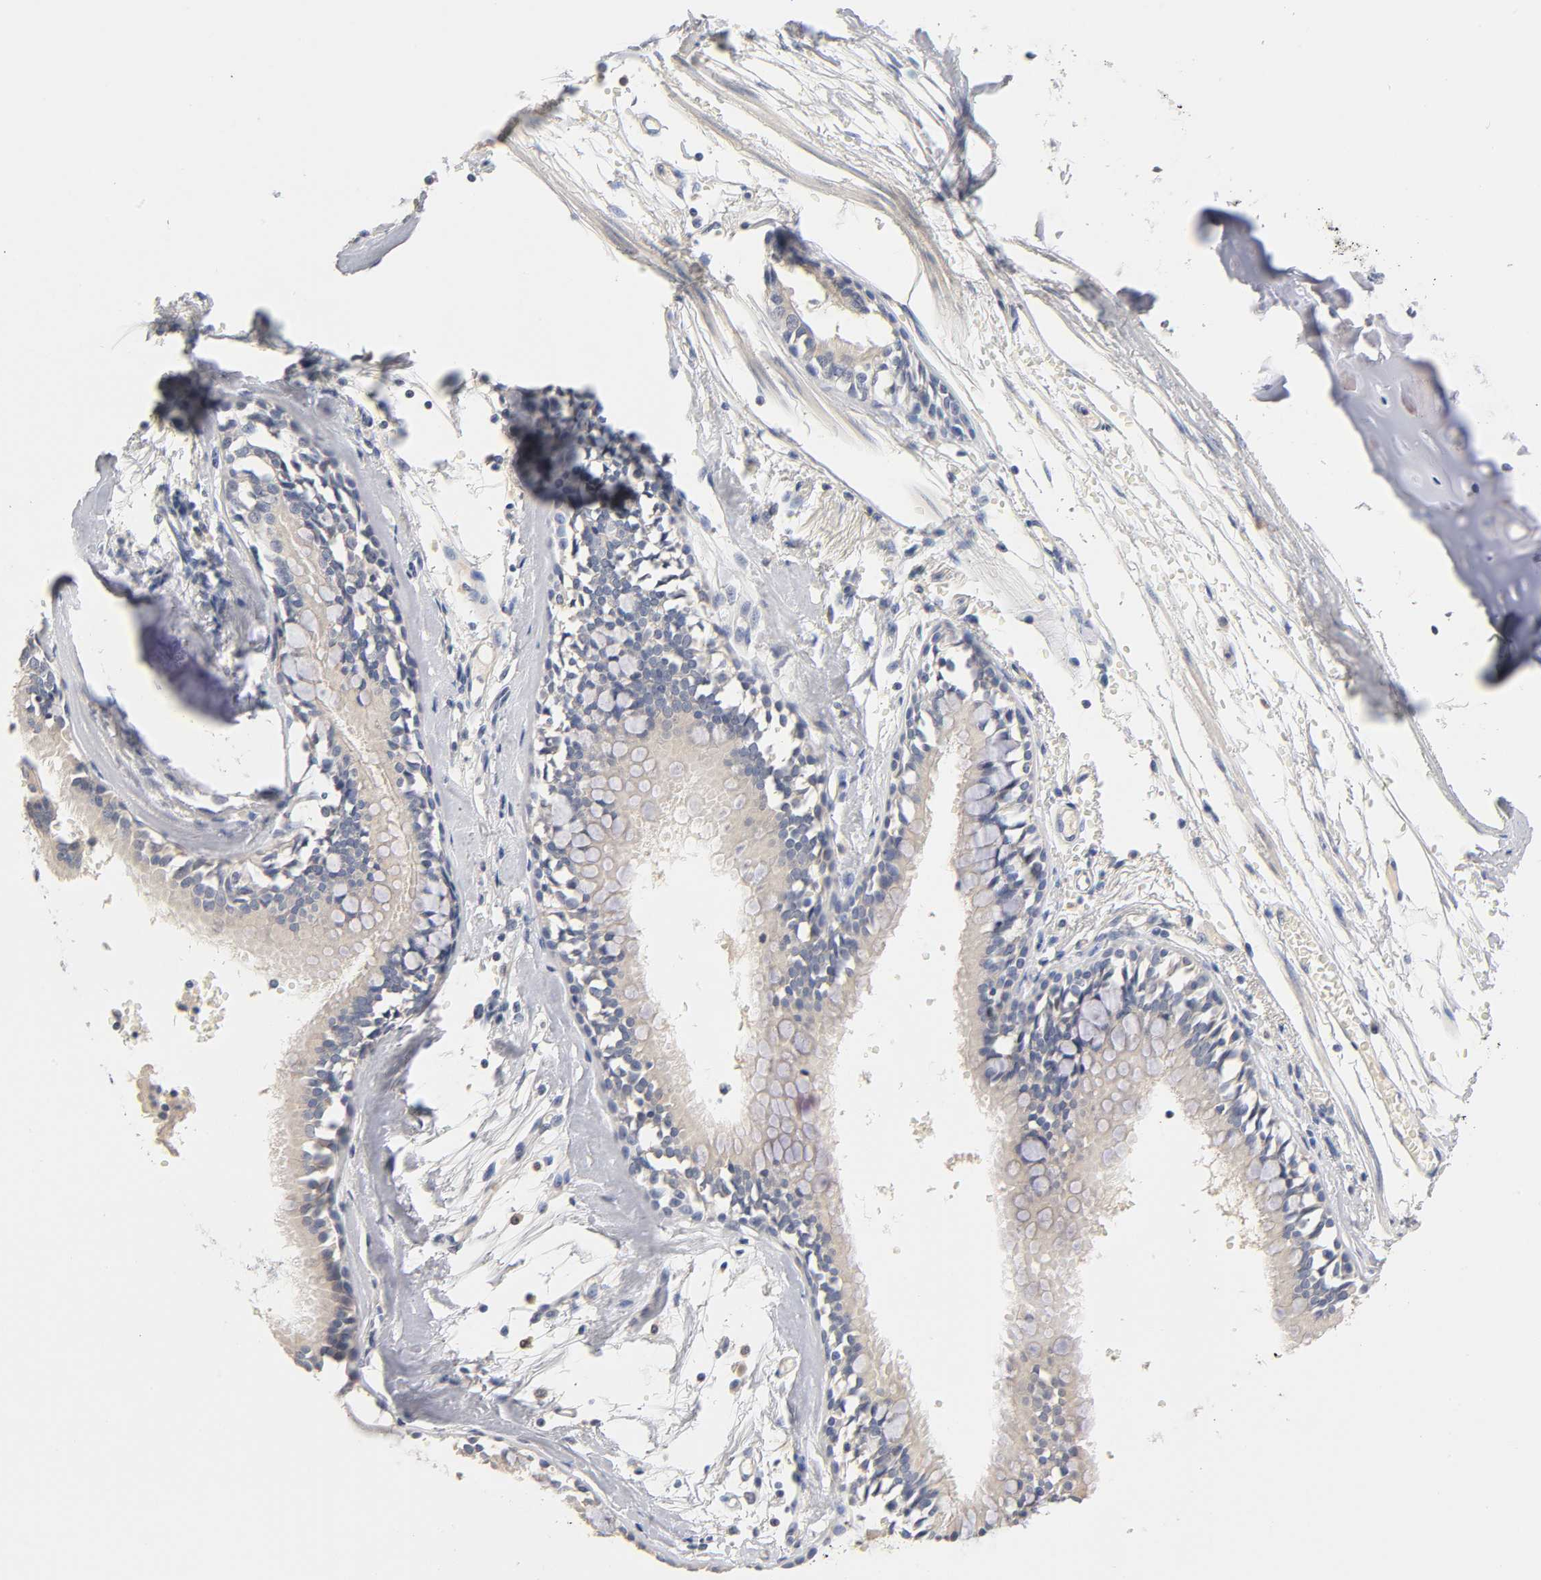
{"staining": {"intensity": "weak", "quantity": ">75%", "location": "cytoplasmic/membranous"}, "tissue": "bronchus", "cell_type": "Respiratory epithelial cells", "image_type": "normal", "snomed": [{"axis": "morphology", "description": "Normal tissue, NOS"}, {"axis": "topography", "description": "Bronchus"}, {"axis": "topography", "description": "Lung"}], "caption": "Immunohistochemical staining of normal human bronchus exhibits weak cytoplasmic/membranous protein staining in about >75% of respiratory epithelial cells.", "gene": "OVOL1", "patient": {"sex": "female", "age": 56}}